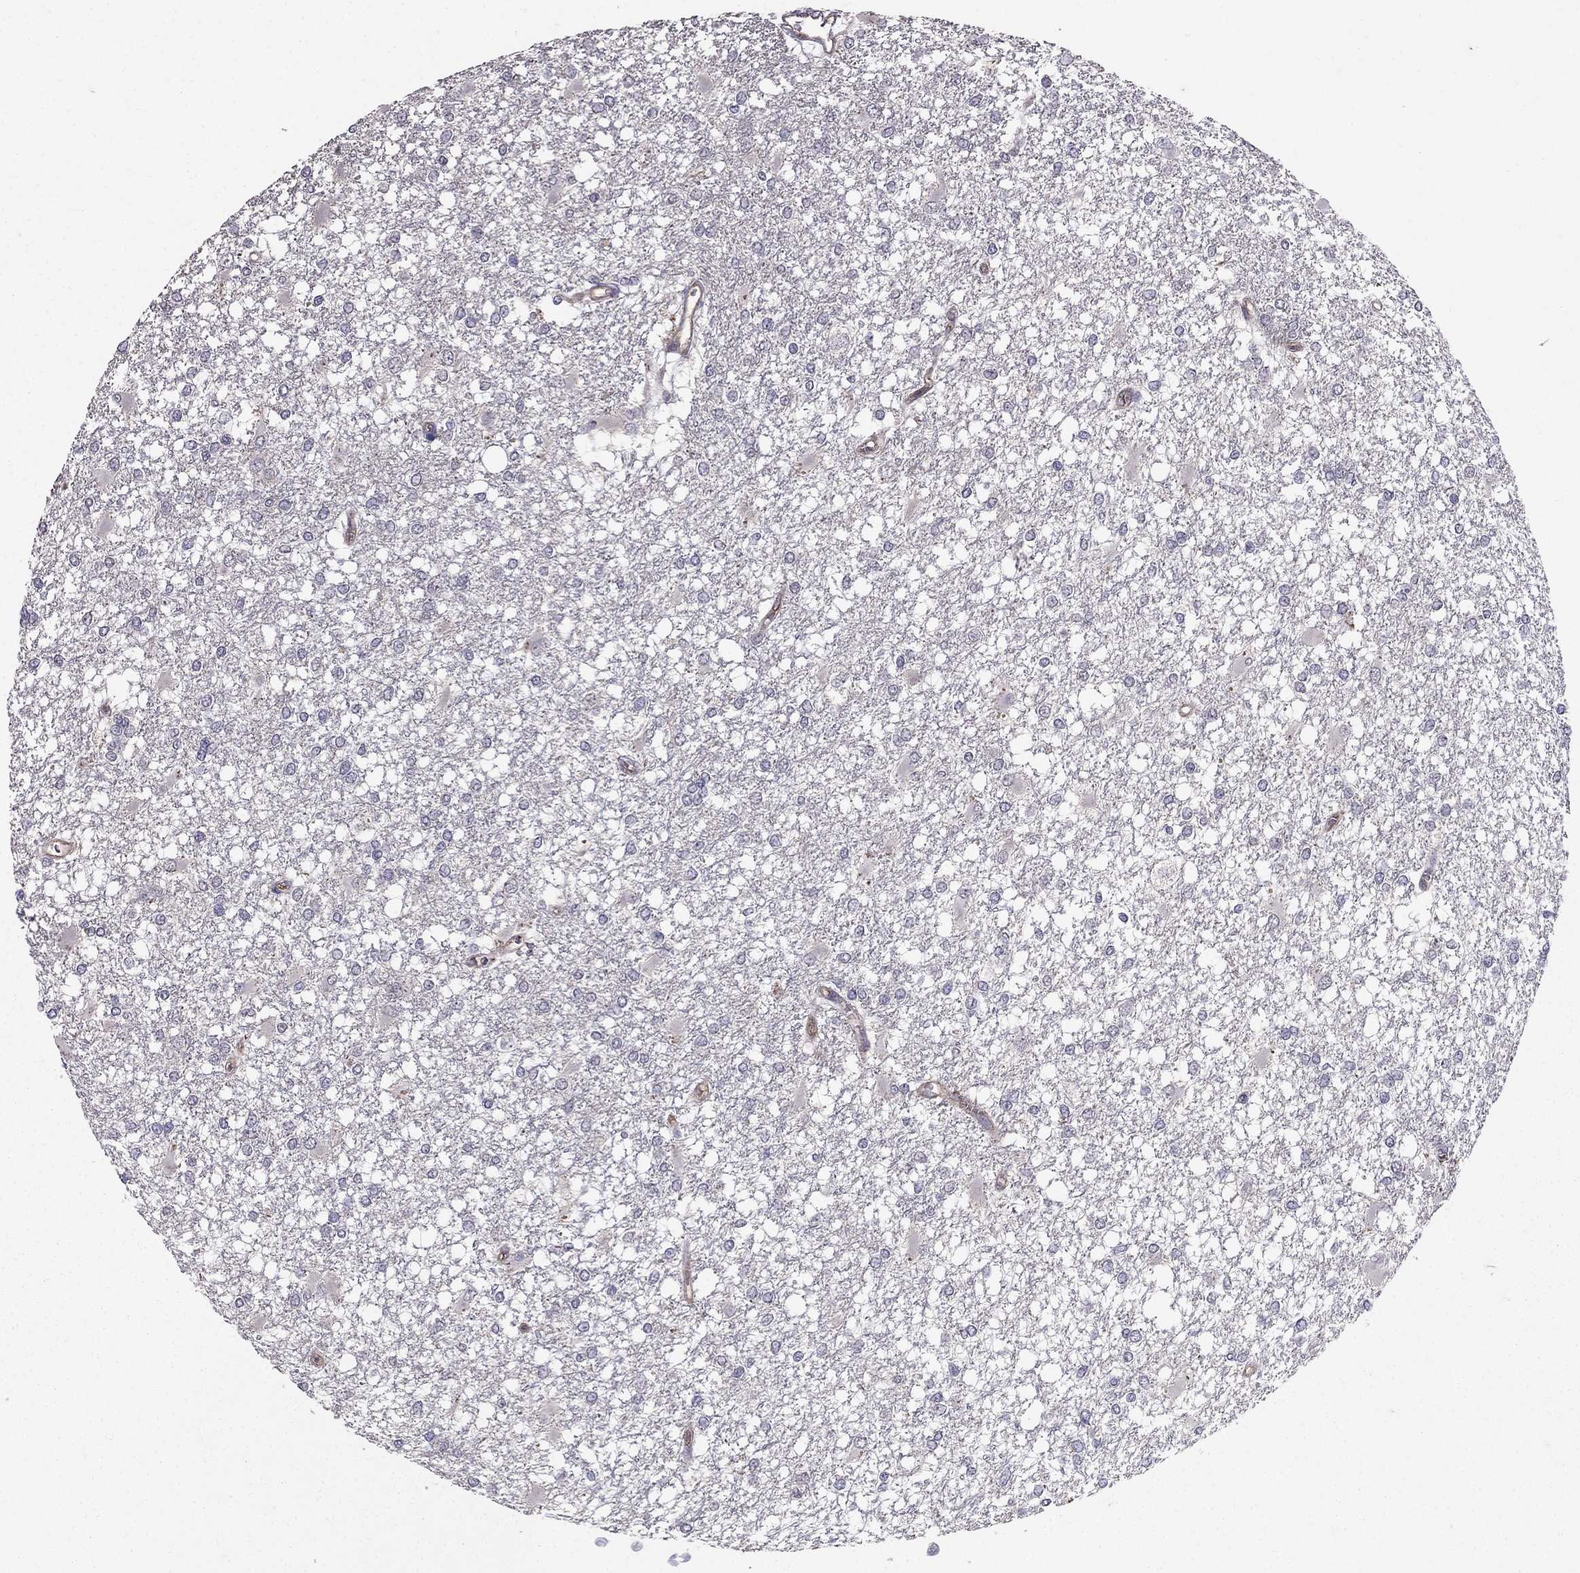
{"staining": {"intensity": "negative", "quantity": "none", "location": "none"}, "tissue": "glioma", "cell_type": "Tumor cells", "image_type": "cancer", "snomed": [{"axis": "morphology", "description": "Glioma, malignant, High grade"}, {"axis": "topography", "description": "Cerebral cortex"}], "caption": "DAB immunohistochemical staining of human malignant high-grade glioma exhibits no significant staining in tumor cells.", "gene": "RASIP1", "patient": {"sex": "male", "age": 79}}